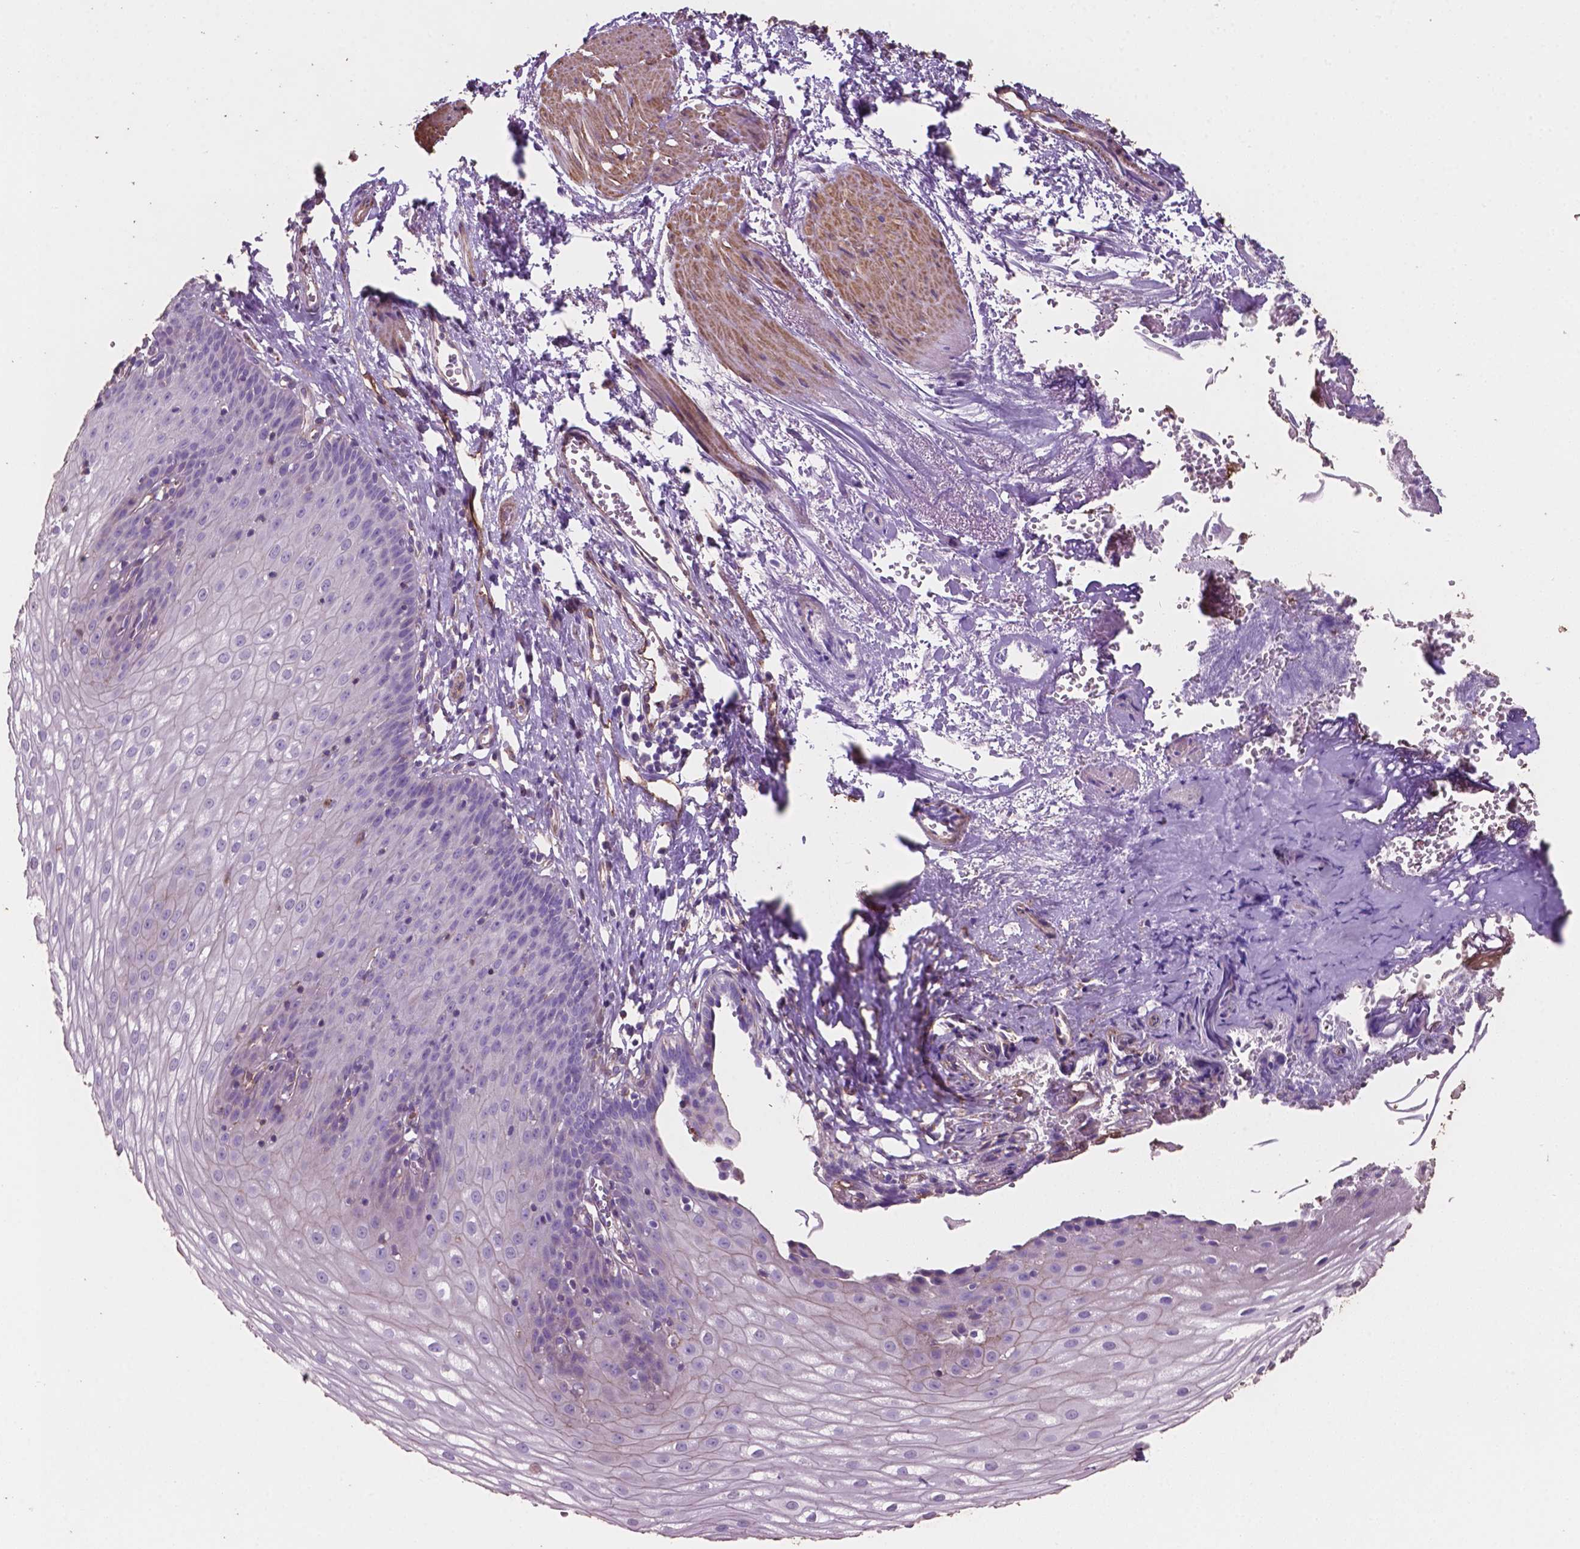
{"staining": {"intensity": "negative", "quantity": "none", "location": "none"}, "tissue": "esophagus", "cell_type": "Squamous epithelial cells", "image_type": "normal", "snomed": [{"axis": "morphology", "description": "Normal tissue, NOS"}, {"axis": "topography", "description": "Esophagus"}], "caption": "The immunohistochemistry (IHC) photomicrograph has no significant expression in squamous epithelial cells of esophagus.", "gene": "COMMD4", "patient": {"sex": "male", "age": 72}}